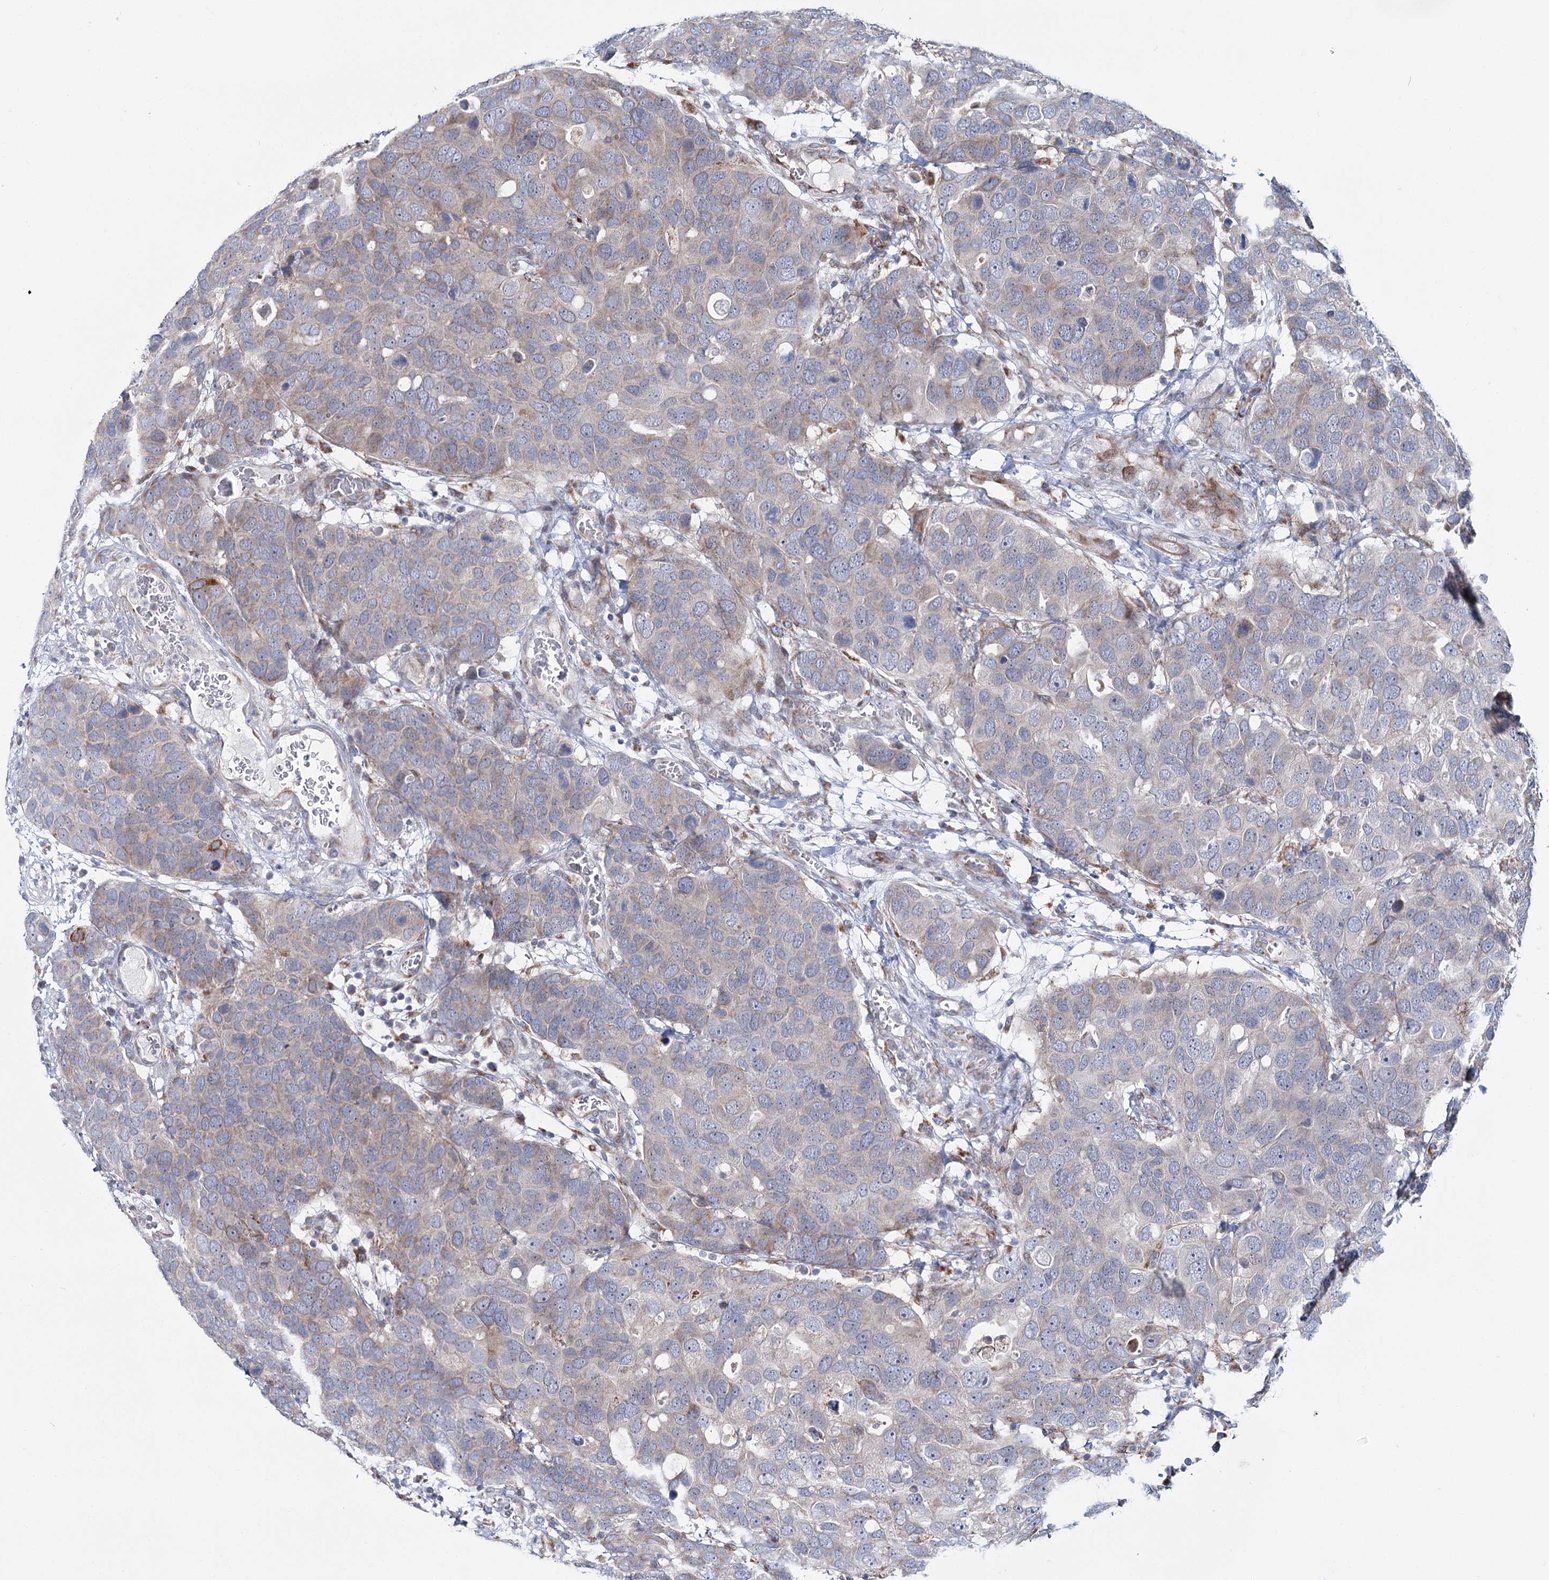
{"staining": {"intensity": "negative", "quantity": "none", "location": "none"}, "tissue": "breast cancer", "cell_type": "Tumor cells", "image_type": "cancer", "snomed": [{"axis": "morphology", "description": "Duct carcinoma"}, {"axis": "topography", "description": "Breast"}], "caption": "Photomicrograph shows no significant protein positivity in tumor cells of breast infiltrating ductal carcinoma.", "gene": "CPLANE1", "patient": {"sex": "female", "age": 83}}